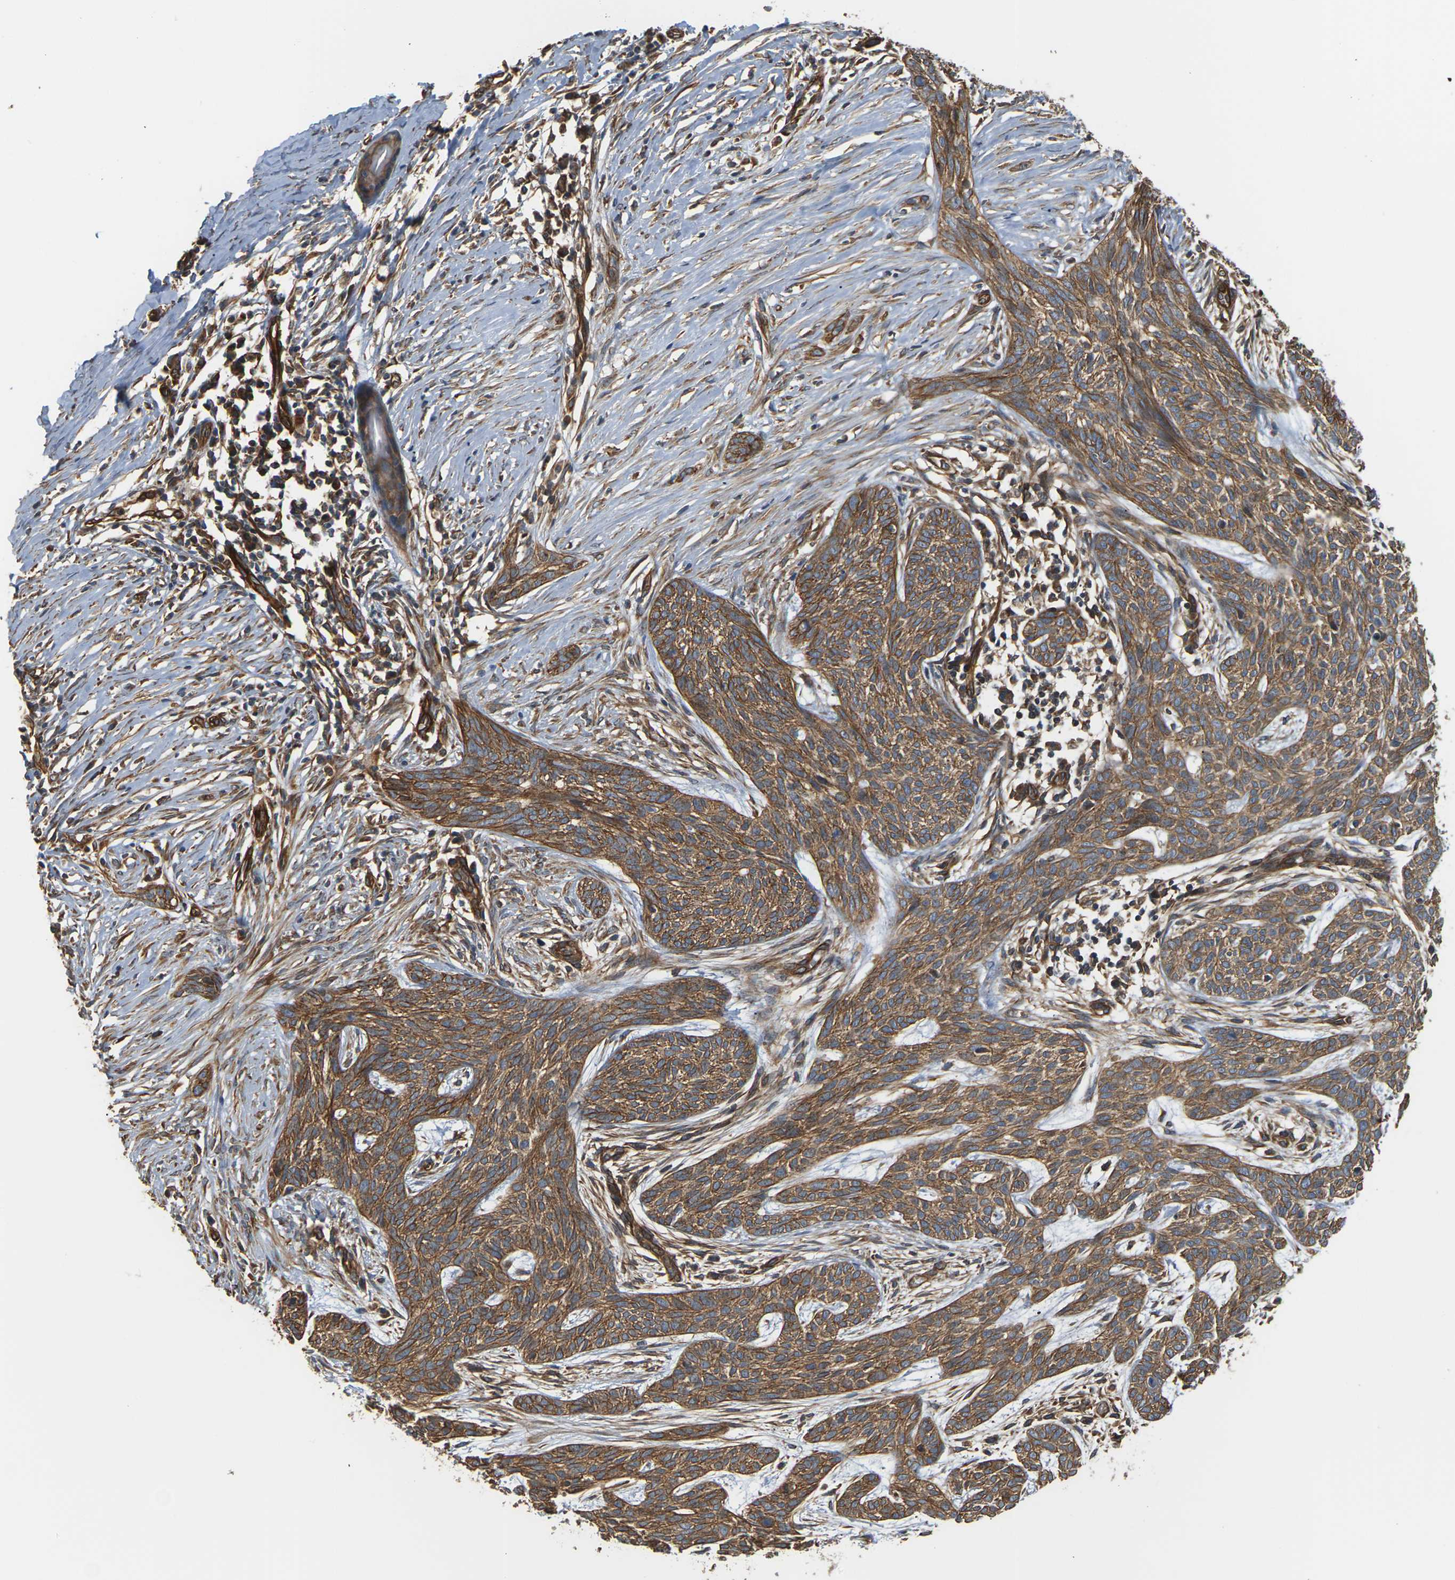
{"staining": {"intensity": "moderate", "quantity": ">75%", "location": "cytoplasmic/membranous"}, "tissue": "skin cancer", "cell_type": "Tumor cells", "image_type": "cancer", "snomed": [{"axis": "morphology", "description": "Basal cell carcinoma"}, {"axis": "topography", "description": "Skin"}], "caption": "A brown stain highlights moderate cytoplasmic/membranous staining of a protein in human skin cancer (basal cell carcinoma) tumor cells.", "gene": "PCDHB4", "patient": {"sex": "female", "age": 59}}